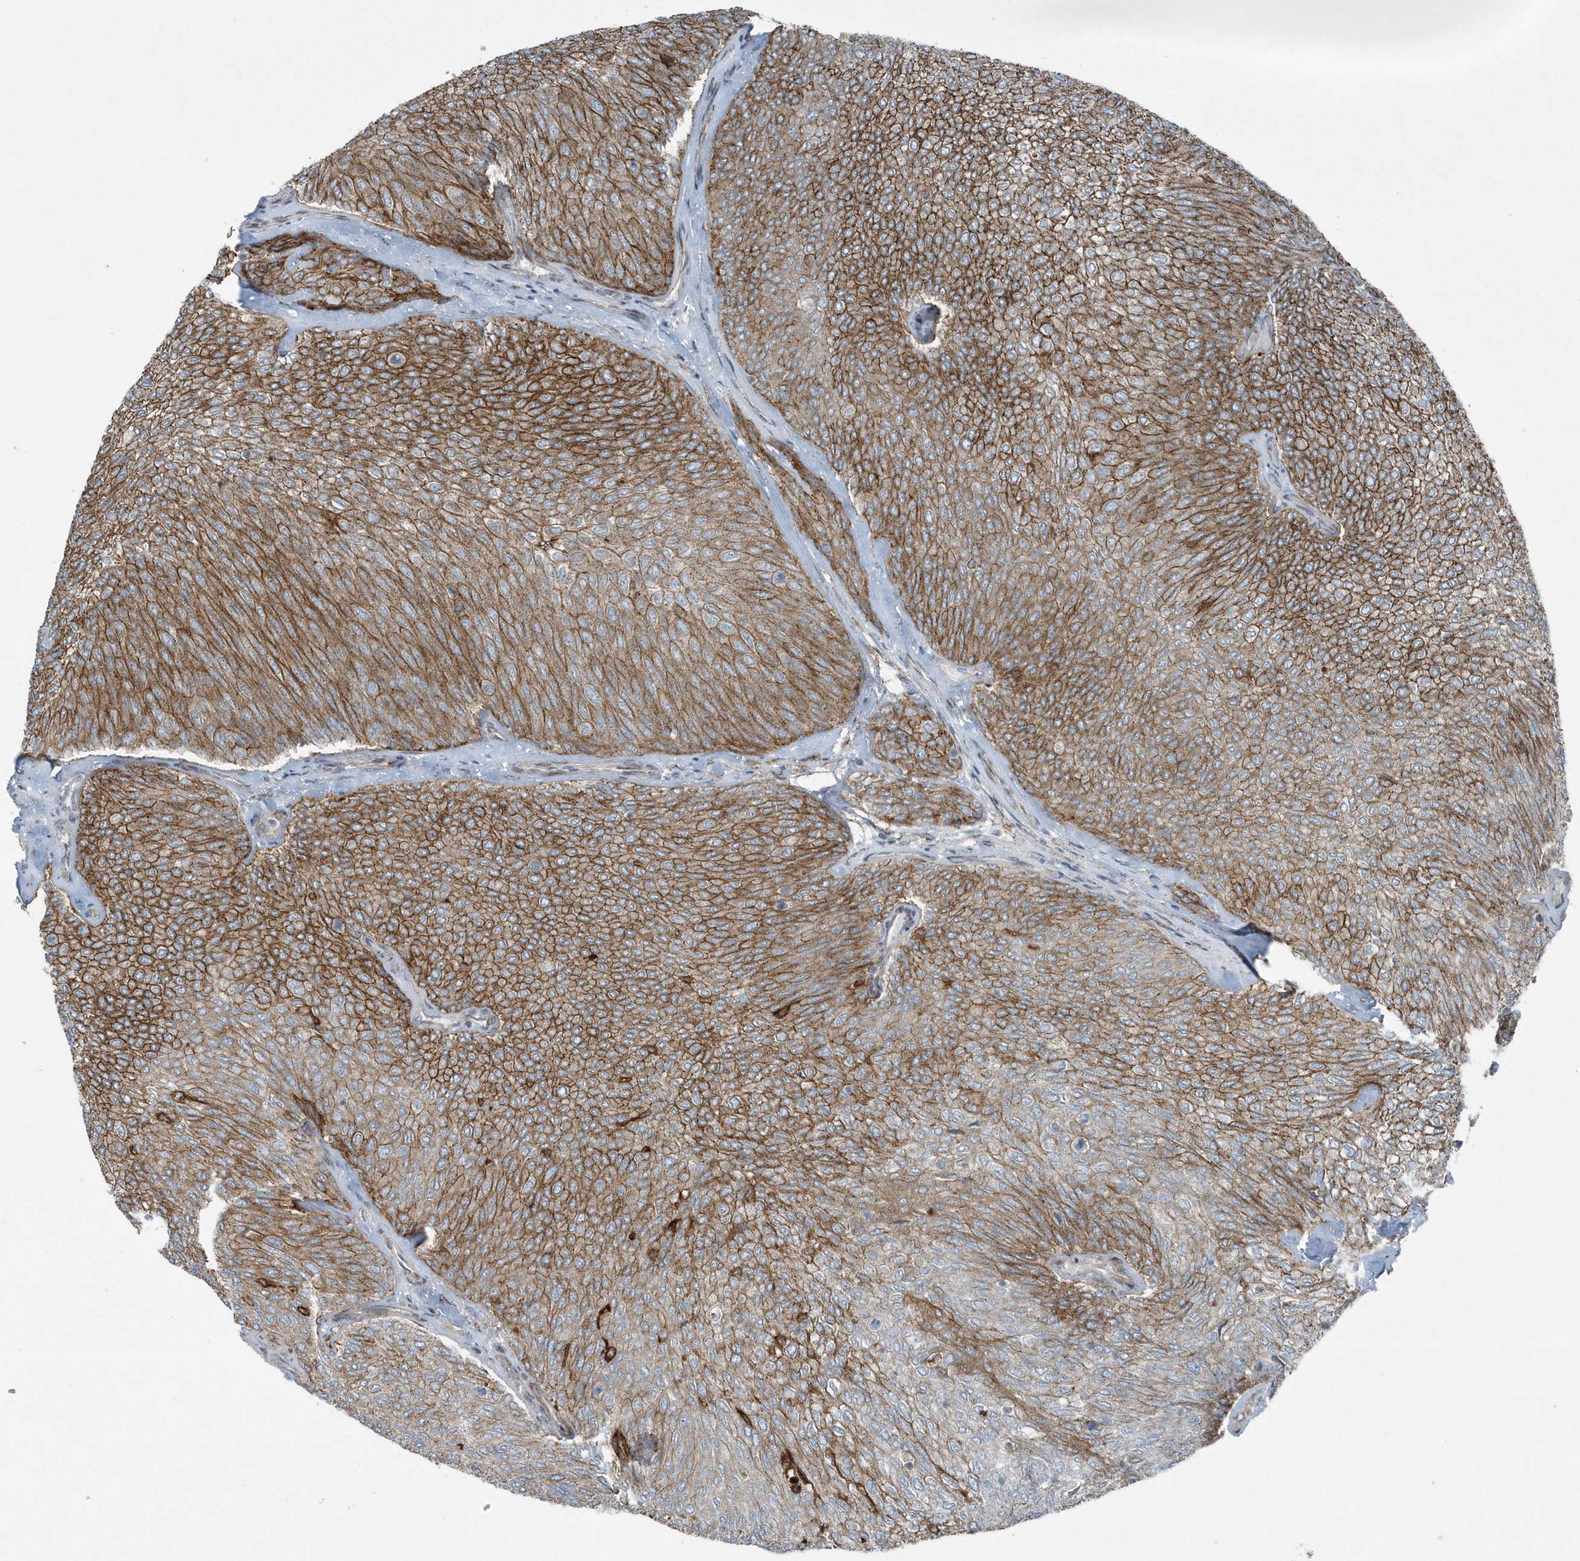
{"staining": {"intensity": "moderate", "quantity": ">75%", "location": "cytoplasmic/membranous"}, "tissue": "urothelial cancer", "cell_type": "Tumor cells", "image_type": "cancer", "snomed": [{"axis": "morphology", "description": "Urothelial carcinoma, Low grade"}, {"axis": "topography", "description": "Urinary bladder"}], "caption": "Immunohistochemistry of urothelial cancer demonstrates medium levels of moderate cytoplasmic/membranous staining in approximately >75% of tumor cells. The staining is performed using DAB brown chromogen to label protein expression. The nuclei are counter-stained blue using hematoxylin.", "gene": "GCC2", "patient": {"sex": "female", "age": 79}}